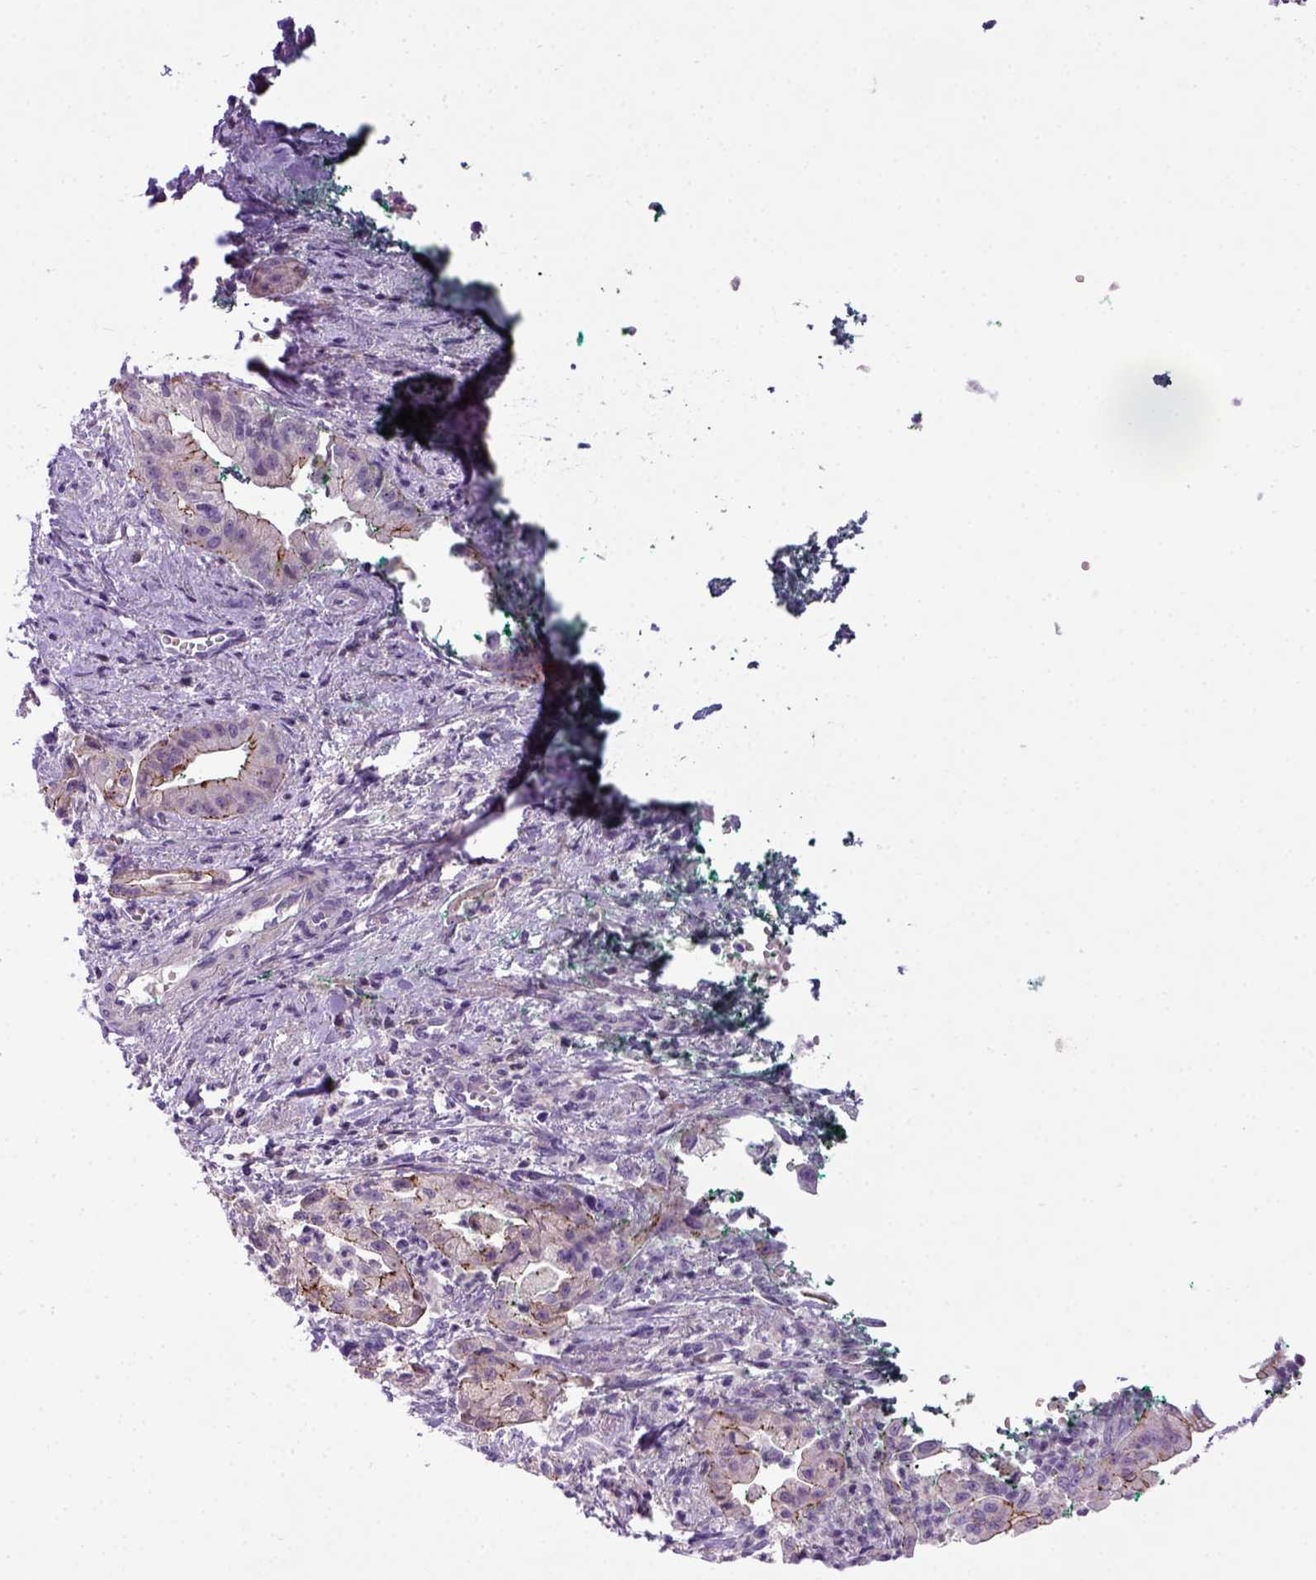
{"staining": {"intensity": "moderate", "quantity": ">75%", "location": "cytoplasmic/membranous"}, "tissue": "pancreatic cancer", "cell_type": "Tumor cells", "image_type": "cancer", "snomed": [{"axis": "morphology", "description": "Normal tissue, NOS"}, {"axis": "morphology", "description": "Adenocarcinoma, NOS"}, {"axis": "topography", "description": "Lymph node"}, {"axis": "topography", "description": "Pancreas"}], "caption": "Protein analysis of pancreatic cancer tissue demonstrates moderate cytoplasmic/membranous expression in approximately >75% of tumor cells.", "gene": "CDH1", "patient": {"sex": "female", "age": 58}}